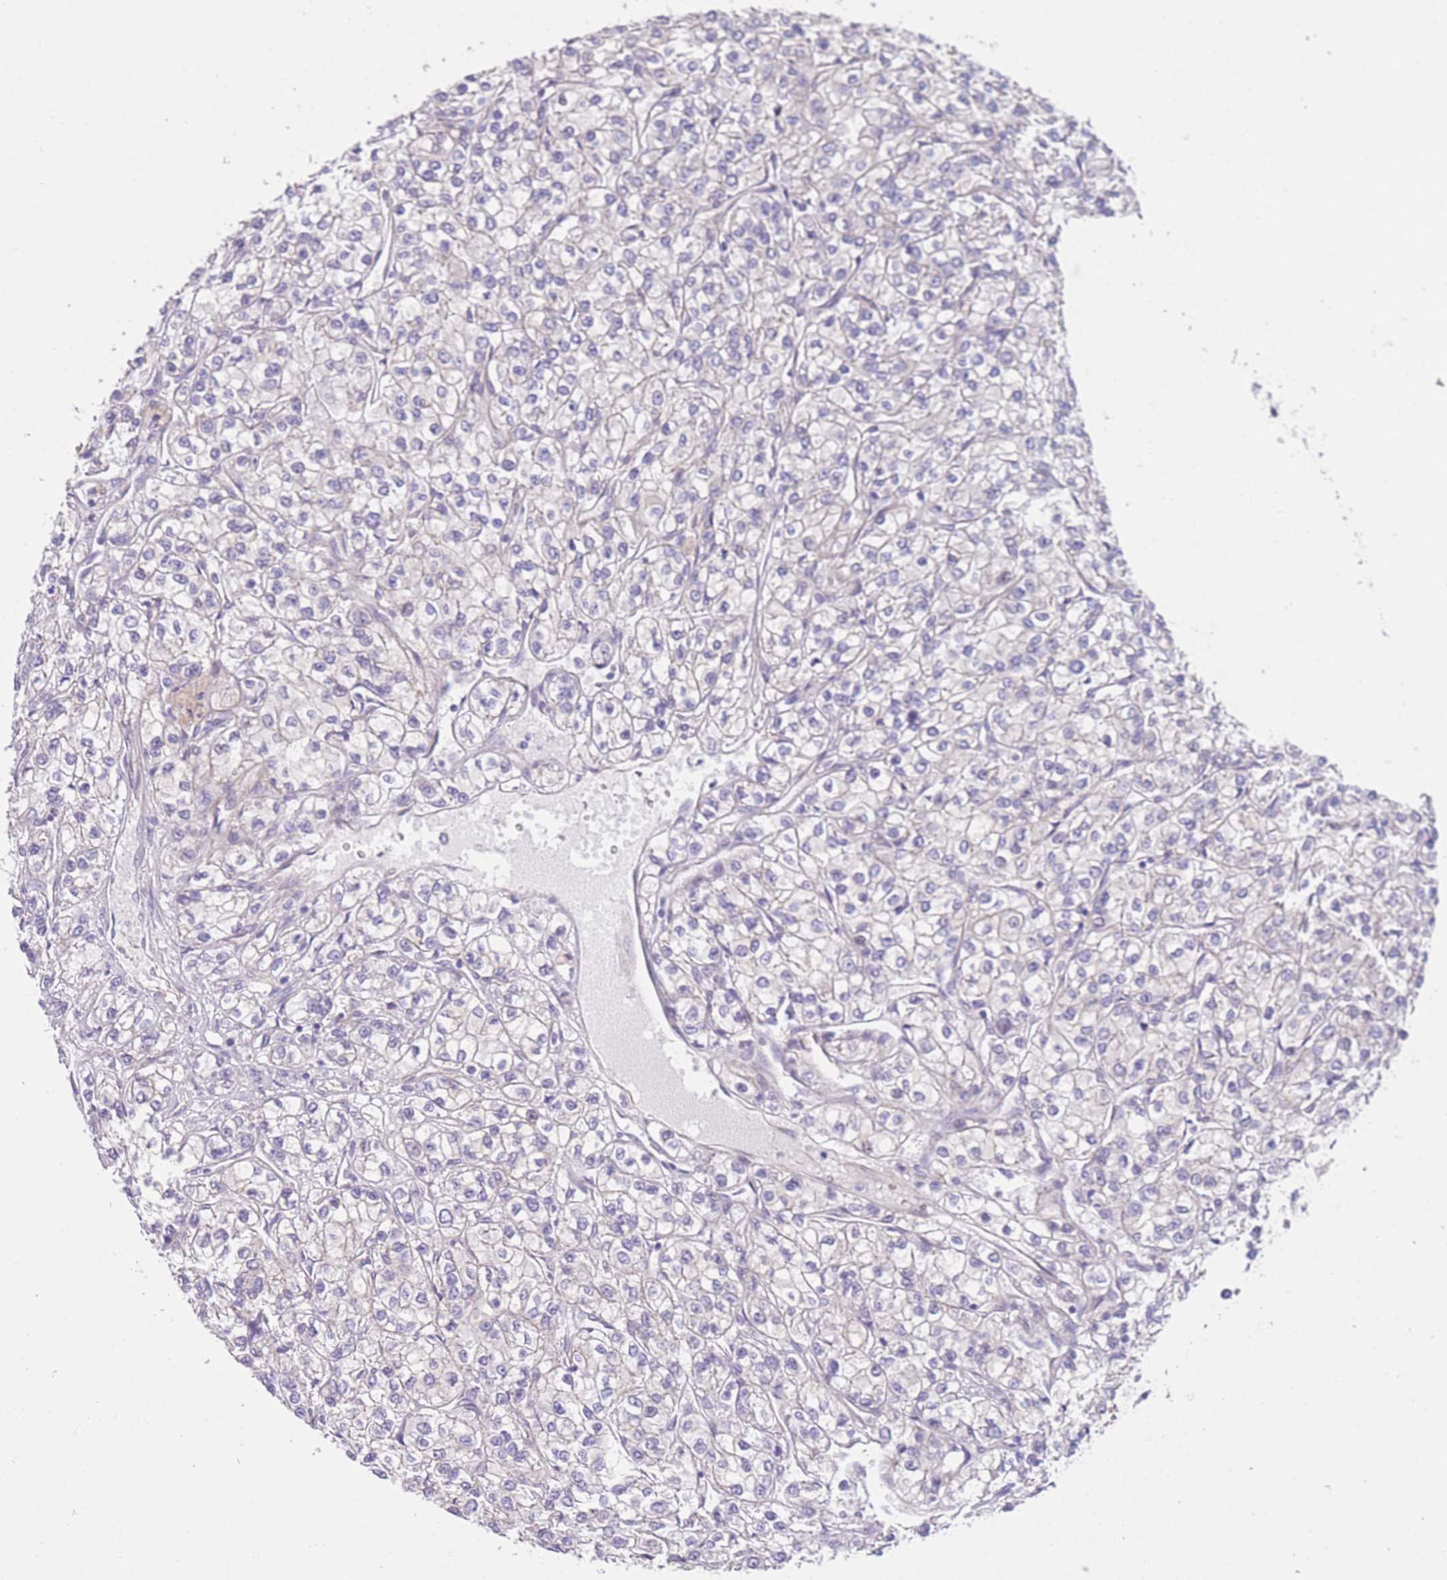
{"staining": {"intensity": "negative", "quantity": "none", "location": "none"}, "tissue": "renal cancer", "cell_type": "Tumor cells", "image_type": "cancer", "snomed": [{"axis": "morphology", "description": "Adenocarcinoma, NOS"}, {"axis": "topography", "description": "Kidney"}], "caption": "An IHC micrograph of adenocarcinoma (renal) is shown. There is no staining in tumor cells of adenocarcinoma (renal). (IHC, brightfield microscopy, high magnification).", "gene": "QTRT1", "patient": {"sex": "male", "age": 80}}